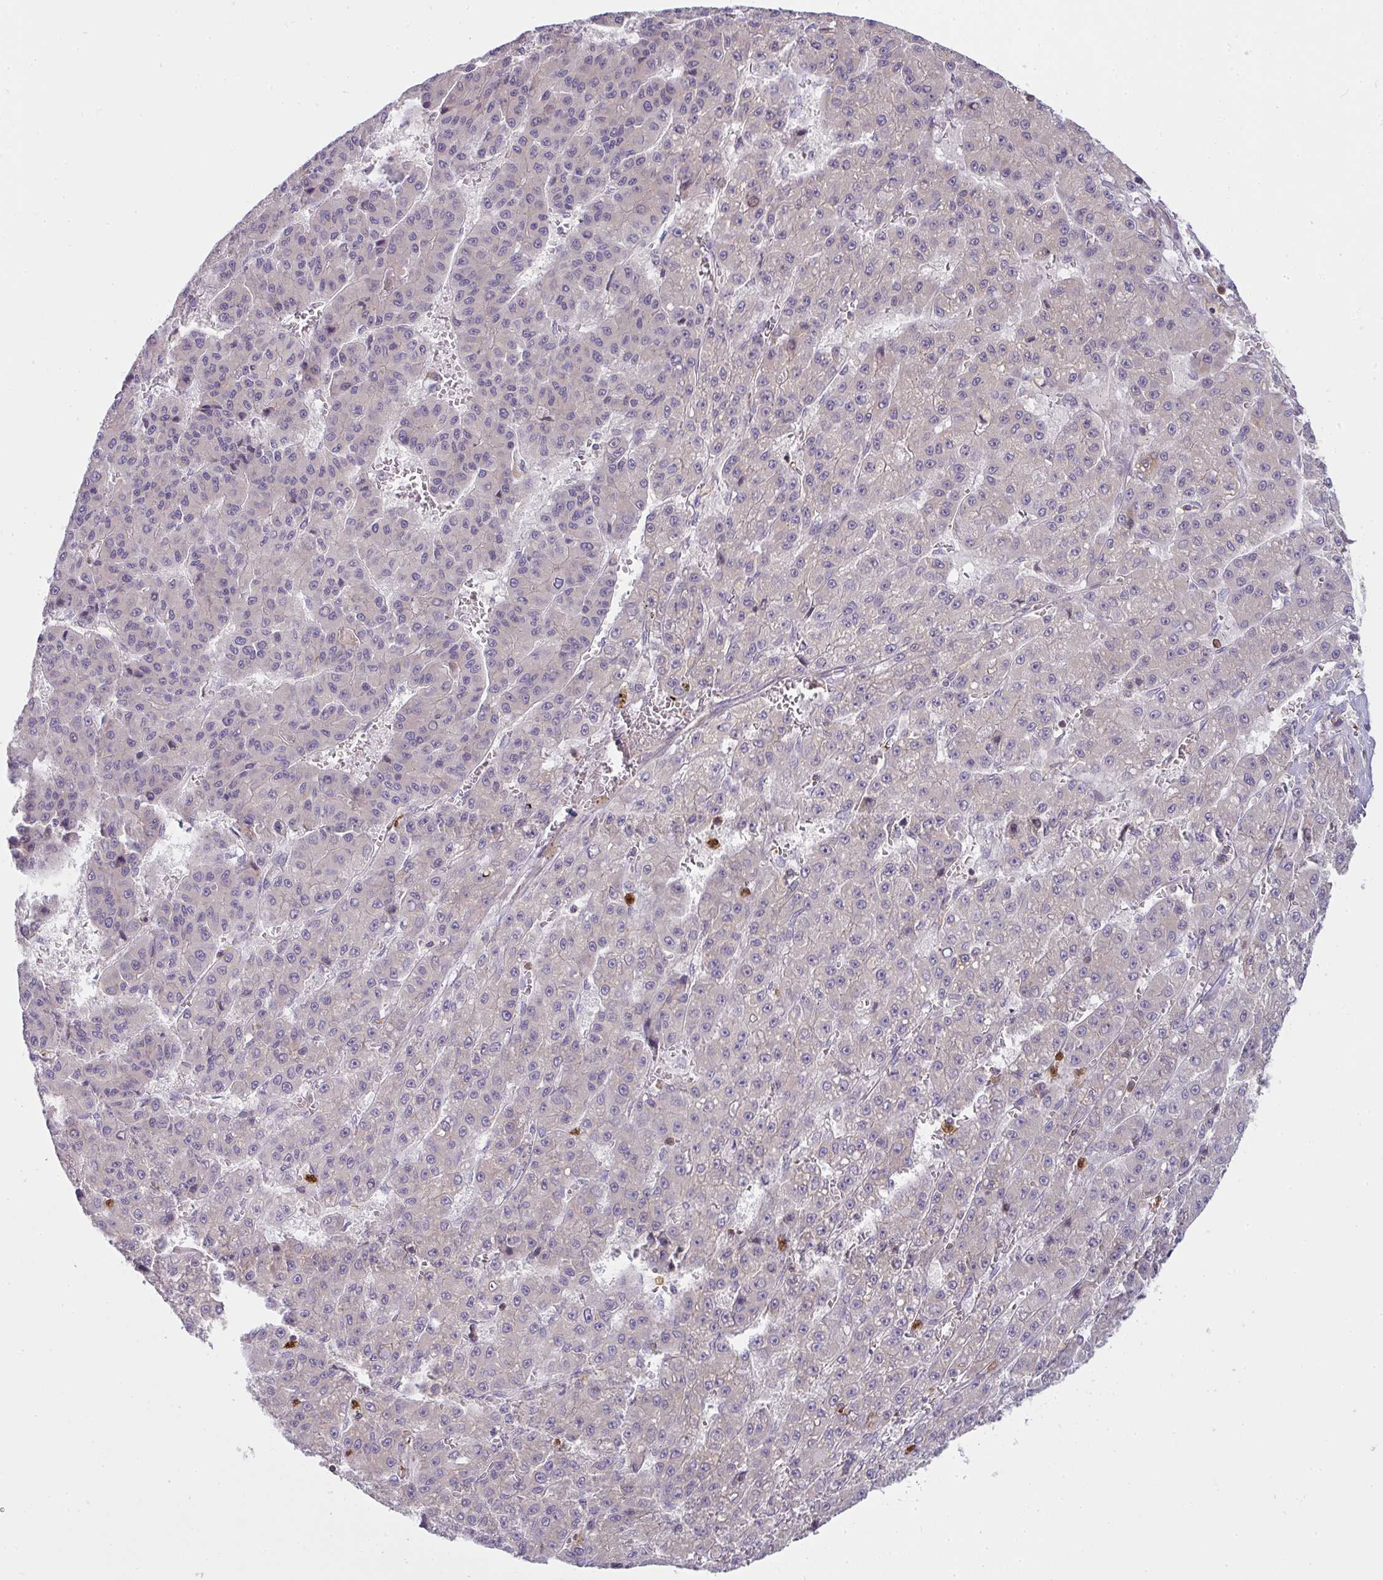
{"staining": {"intensity": "negative", "quantity": "none", "location": "none"}, "tissue": "liver cancer", "cell_type": "Tumor cells", "image_type": "cancer", "snomed": [{"axis": "morphology", "description": "Carcinoma, Hepatocellular, NOS"}, {"axis": "topography", "description": "Liver"}], "caption": "There is no significant staining in tumor cells of liver cancer.", "gene": "CSF3R", "patient": {"sex": "male", "age": 70}}